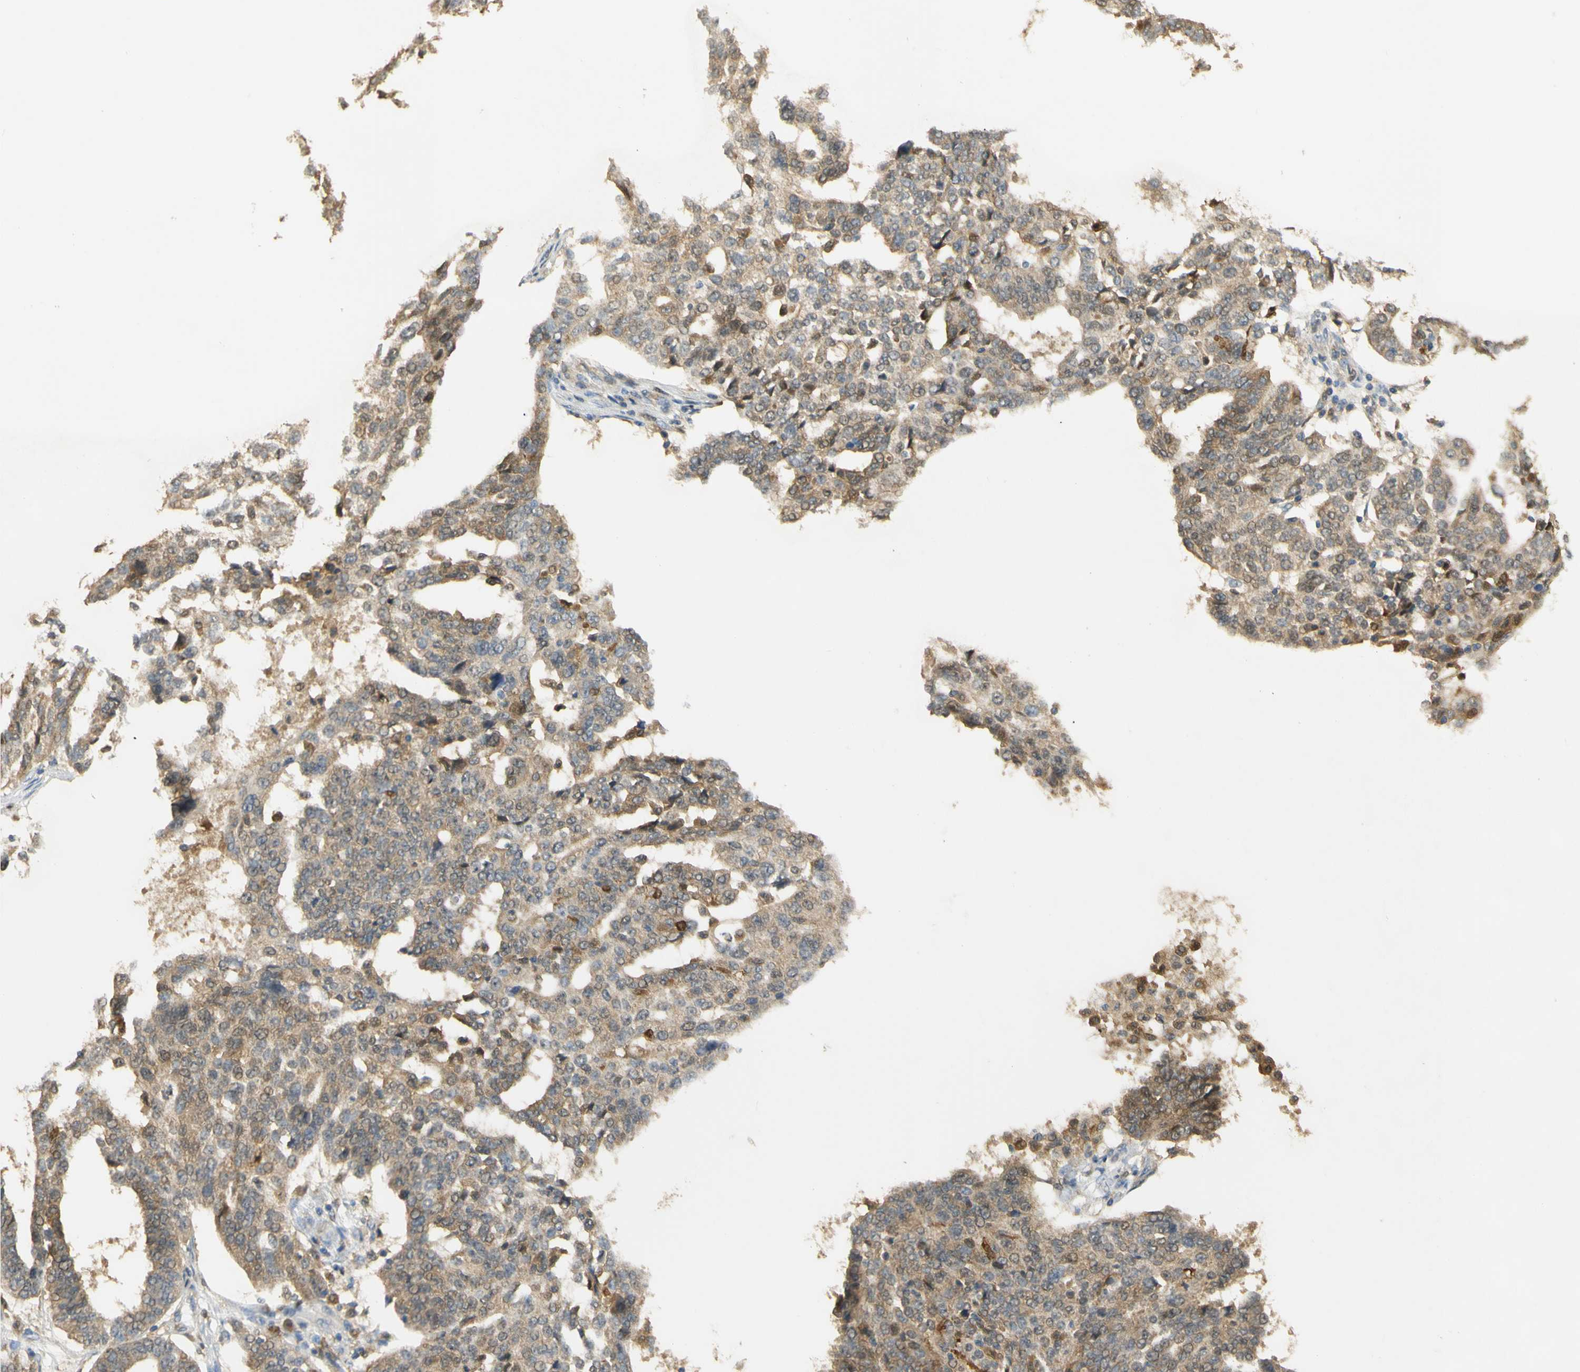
{"staining": {"intensity": "moderate", "quantity": ">75%", "location": "cytoplasmic/membranous"}, "tissue": "ovarian cancer", "cell_type": "Tumor cells", "image_type": "cancer", "snomed": [{"axis": "morphology", "description": "Cystadenocarcinoma, serous, NOS"}, {"axis": "topography", "description": "Ovary"}], "caption": "A brown stain labels moderate cytoplasmic/membranous positivity of a protein in human serous cystadenocarcinoma (ovarian) tumor cells.", "gene": "PAK1", "patient": {"sex": "female", "age": 59}}